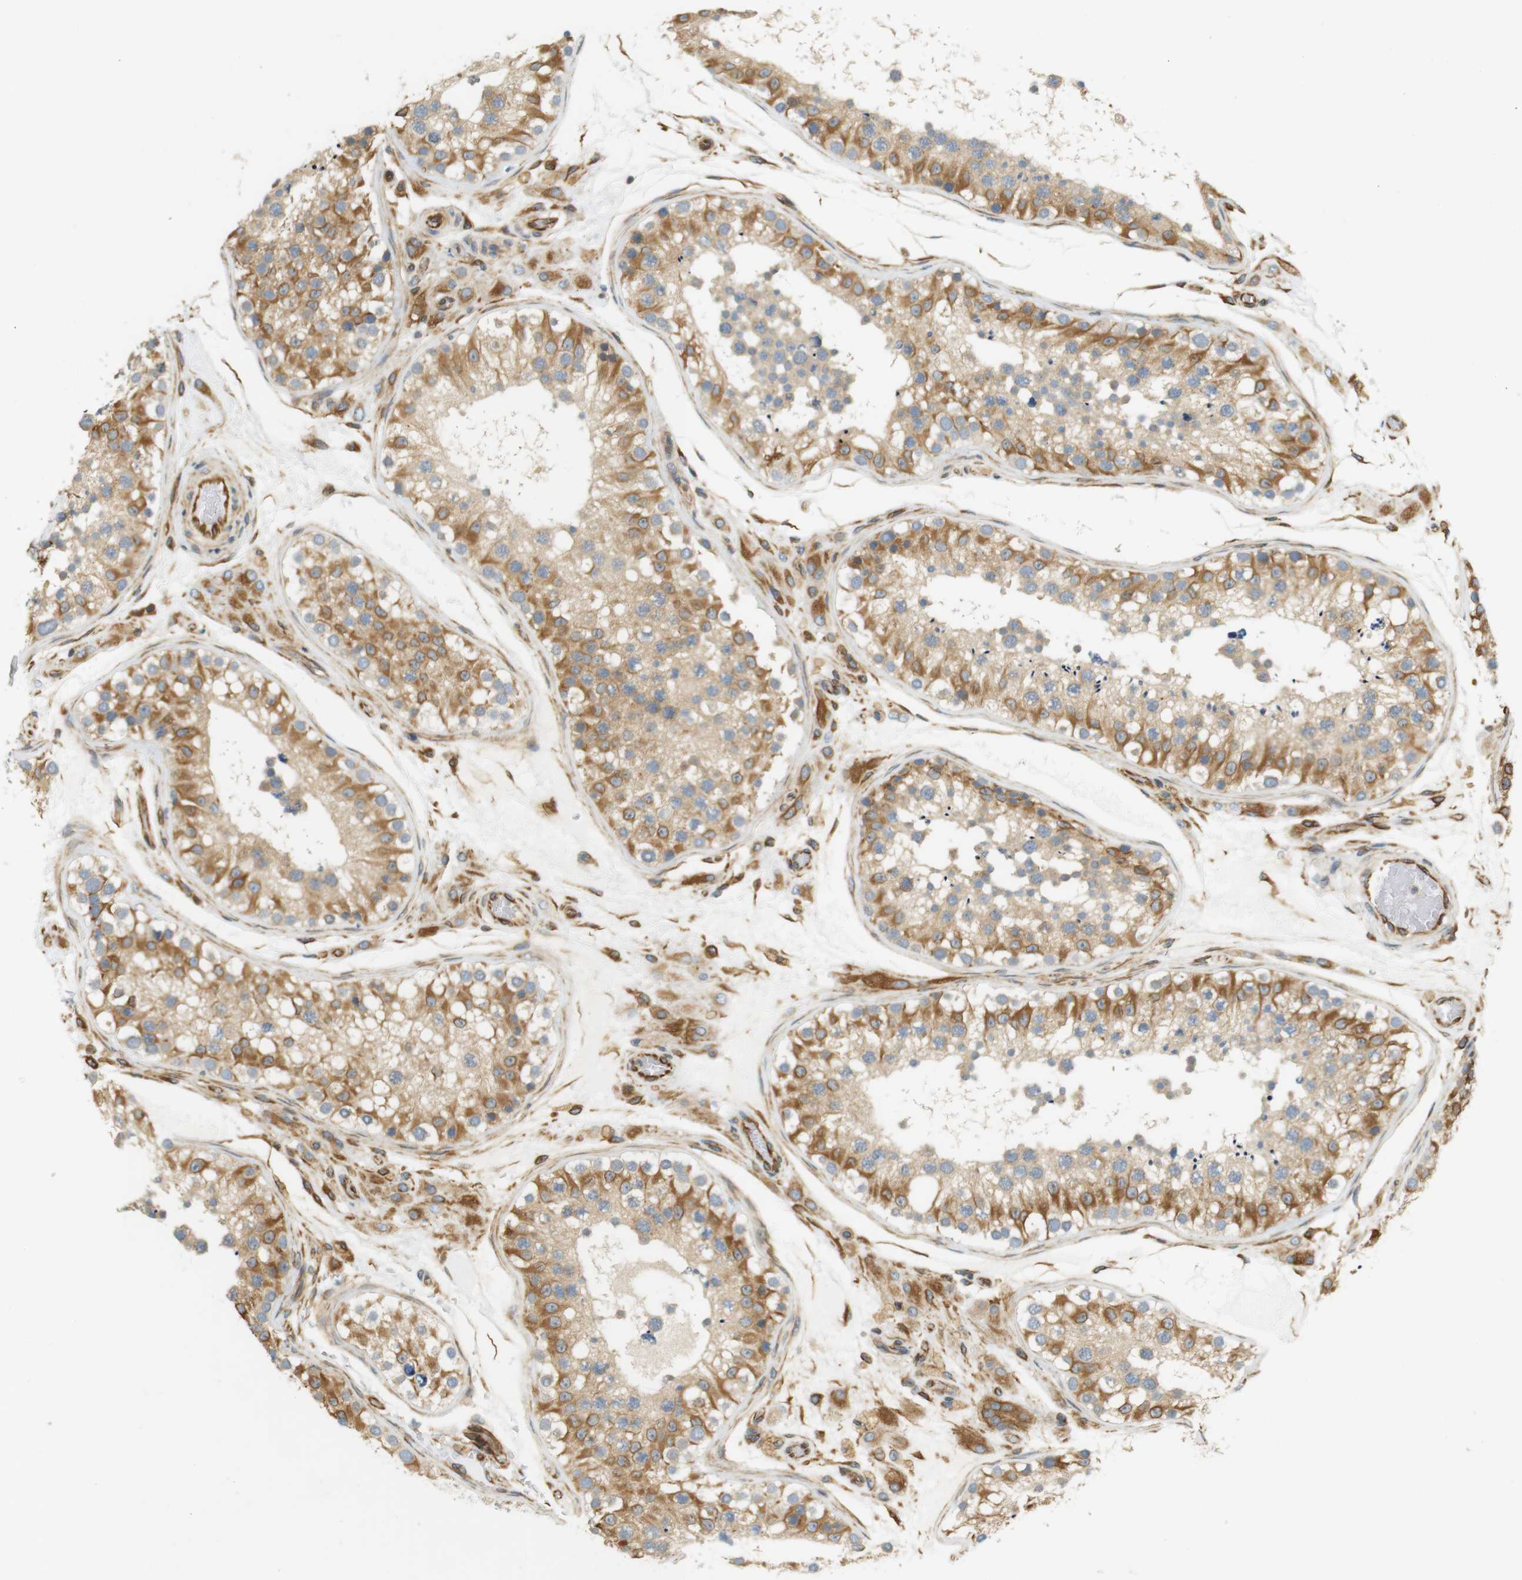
{"staining": {"intensity": "moderate", "quantity": ">75%", "location": "cytoplasmic/membranous"}, "tissue": "testis", "cell_type": "Cells in seminiferous ducts", "image_type": "normal", "snomed": [{"axis": "morphology", "description": "Normal tissue, NOS"}, {"axis": "topography", "description": "Testis"}], "caption": "Normal testis was stained to show a protein in brown. There is medium levels of moderate cytoplasmic/membranous staining in about >75% of cells in seminiferous ducts. The protein is stained brown, and the nuclei are stained in blue (DAB (3,3'-diaminobenzidine) IHC with brightfield microscopy, high magnification).", "gene": "CYTH3", "patient": {"sex": "male", "age": 26}}